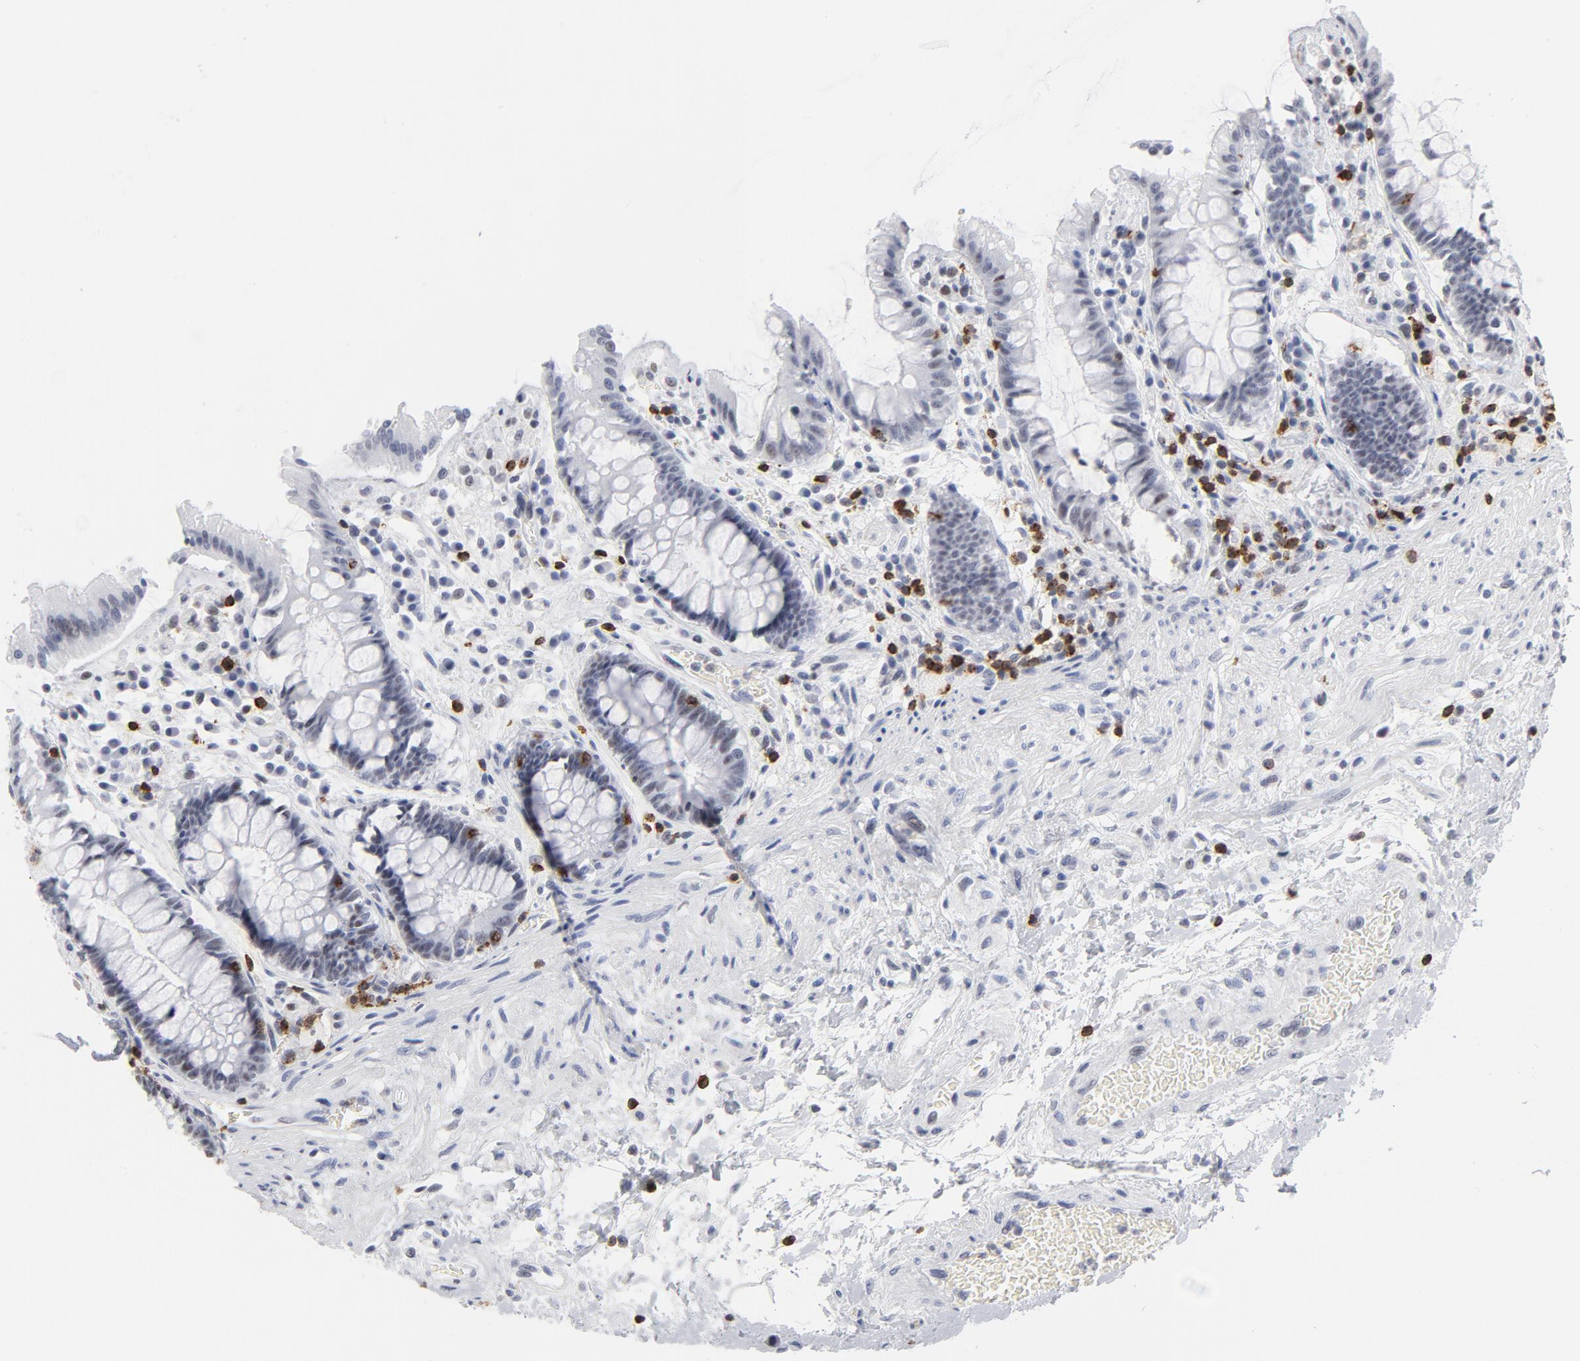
{"staining": {"intensity": "negative", "quantity": "none", "location": "none"}, "tissue": "rectum", "cell_type": "Glandular cells", "image_type": "normal", "snomed": [{"axis": "morphology", "description": "Normal tissue, NOS"}, {"axis": "topography", "description": "Rectum"}], "caption": "A histopathology image of human rectum is negative for staining in glandular cells. (Immunohistochemistry, brightfield microscopy, high magnification).", "gene": "CD2", "patient": {"sex": "female", "age": 46}}